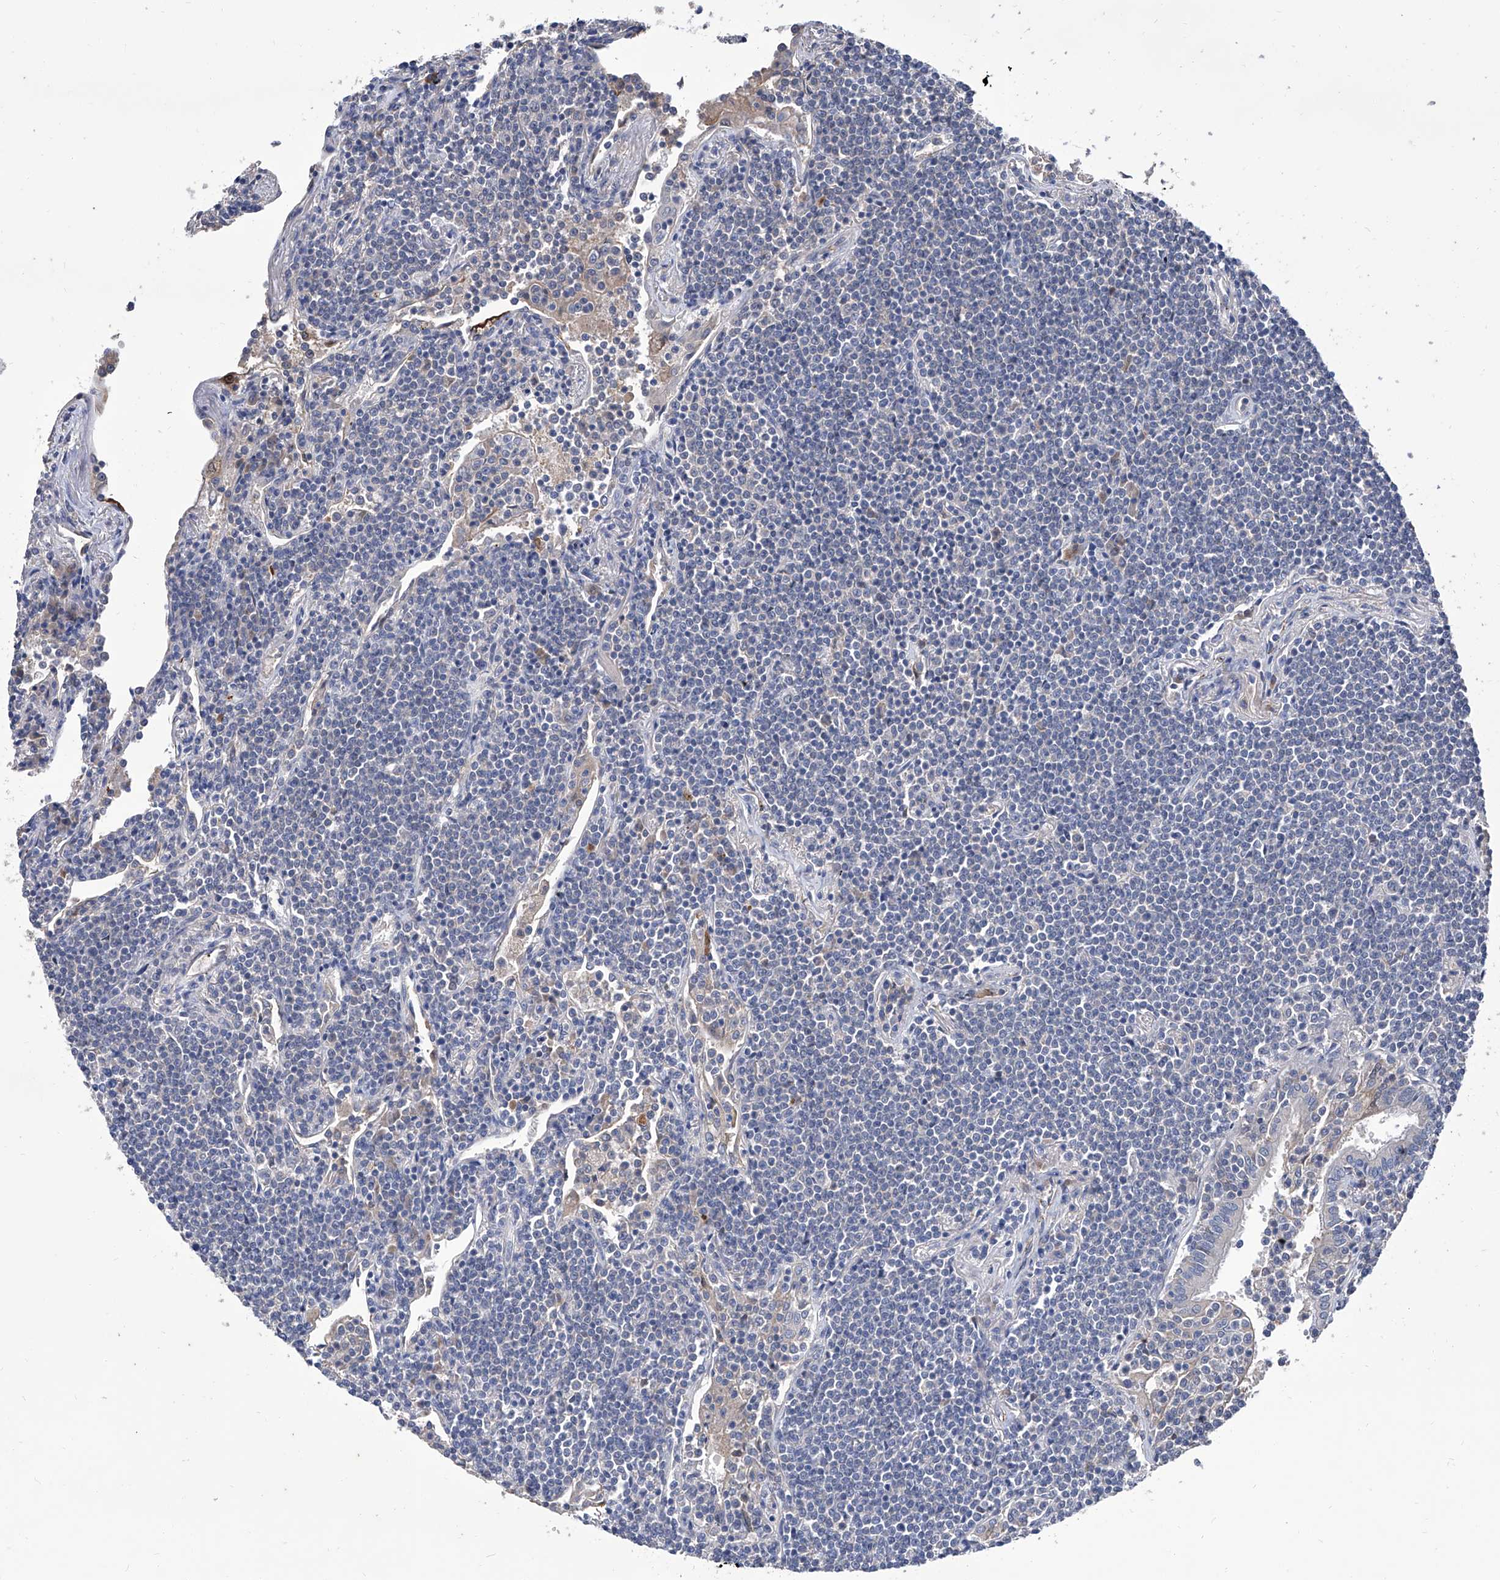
{"staining": {"intensity": "negative", "quantity": "none", "location": "none"}, "tissue": "lymphoma", "cell_type": "Tumor cells", "image_type": "cancer", "snomed": [{"axis": "morphology", "description": "Malignant lymphoma, non-Hodgkin's type, Low grade"}, {"axis": "topography", "description": "Lung"}], "caption": "Tumor cells show no significant protein staining in lymphoma.", "gene": "GPT", "patient": {"sex": "female", "age": 71}}